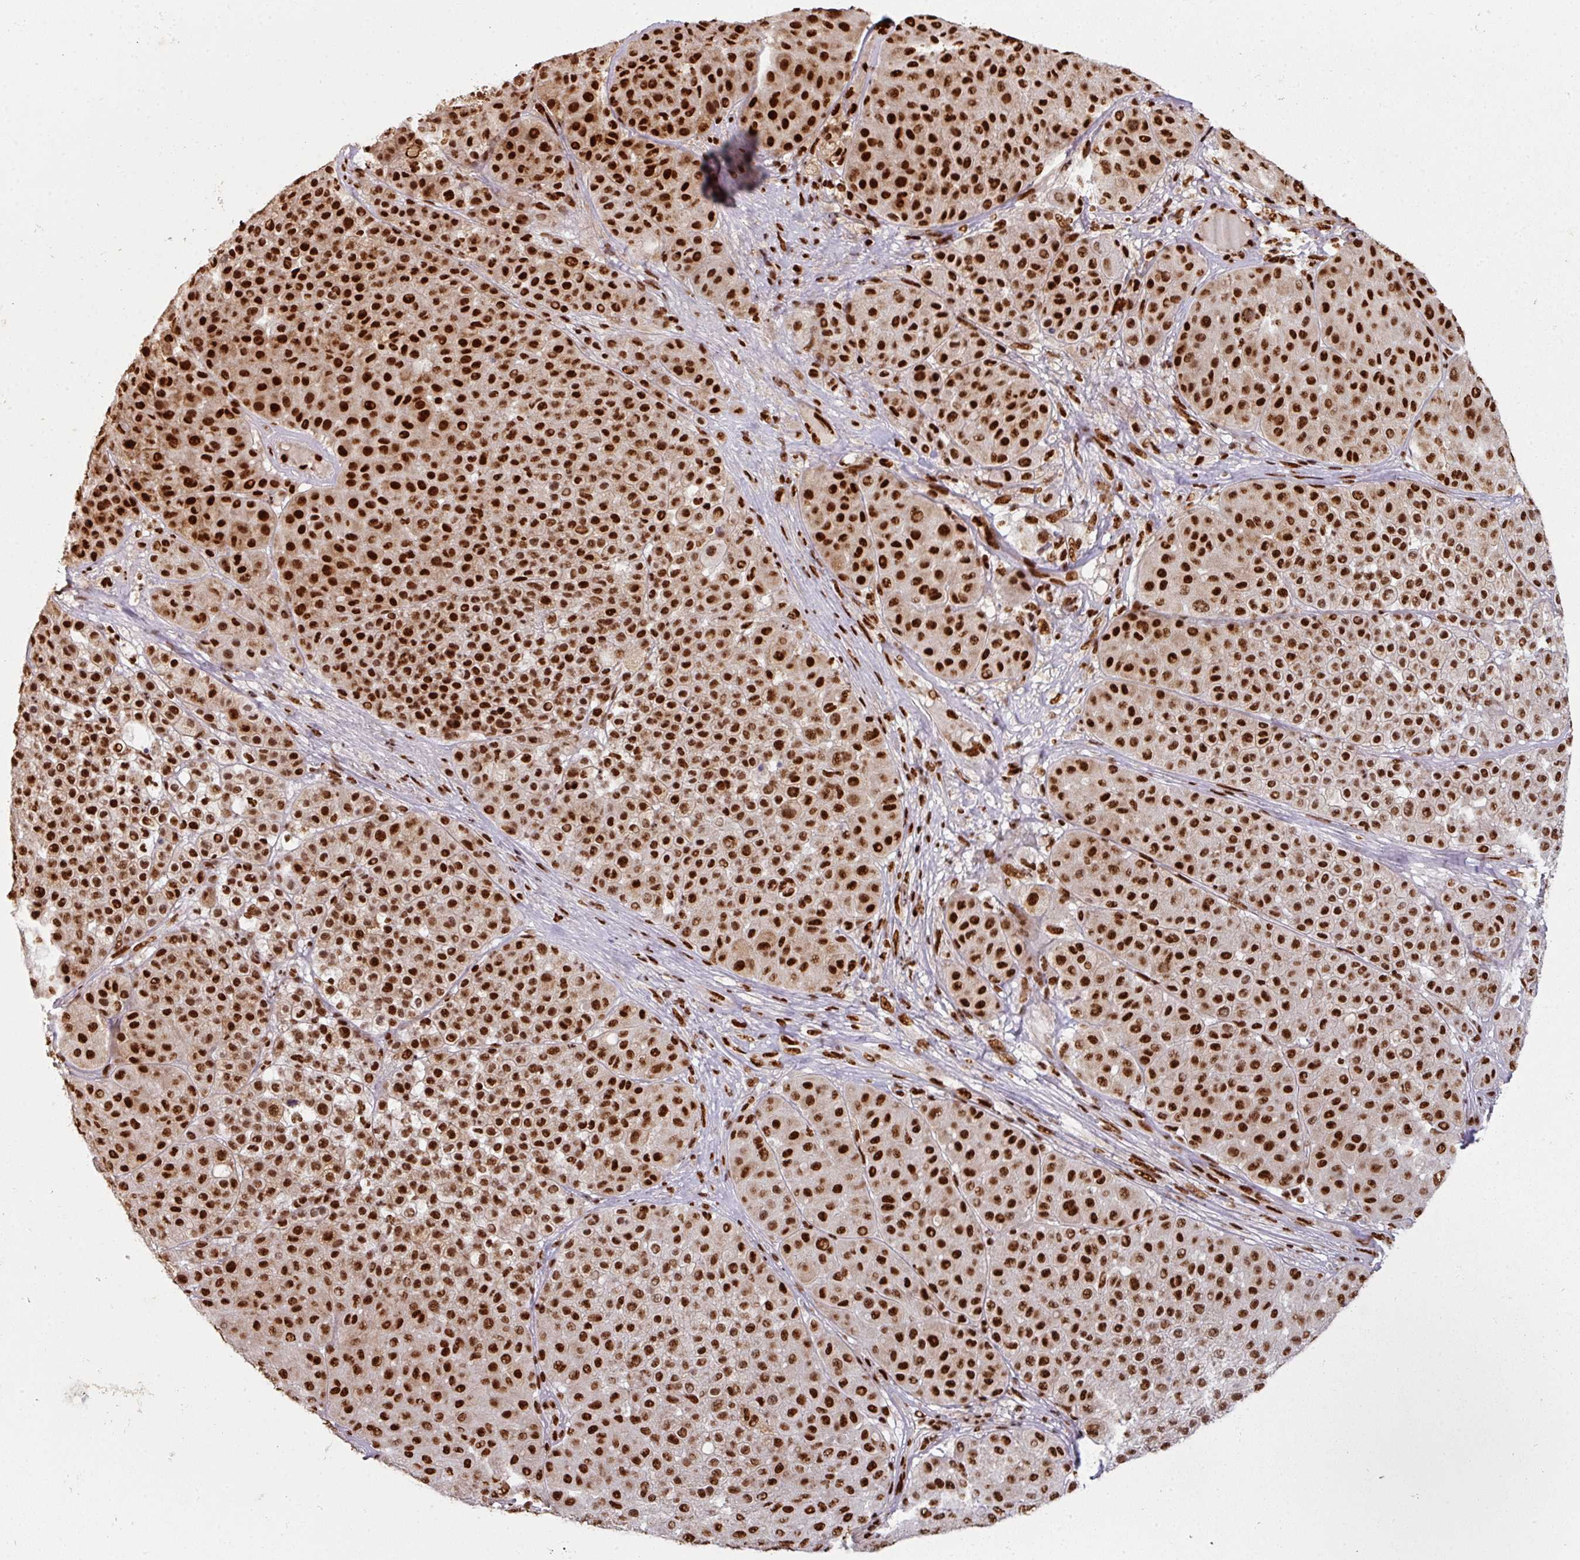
{"staining": {"intensity": "strong", "quantity": ">75%", "location": "nuclear"}, "tissue": "melanoma", "cell_type": "Tumor cells", "image_type": "cancer", "snomed": [{"axis": "morphology", "description": "Malignant melanoma, Metastatic site"}, {"axis": "topography", "description": "Smooth muscle"}], "caption": "Melanoma stained for a protein (brown) demonstrates strong nuclear positive expression in approximately >75% of tumor cells.", "gene": "SIK3", "patient": {"sex": "male", "age": 41}}